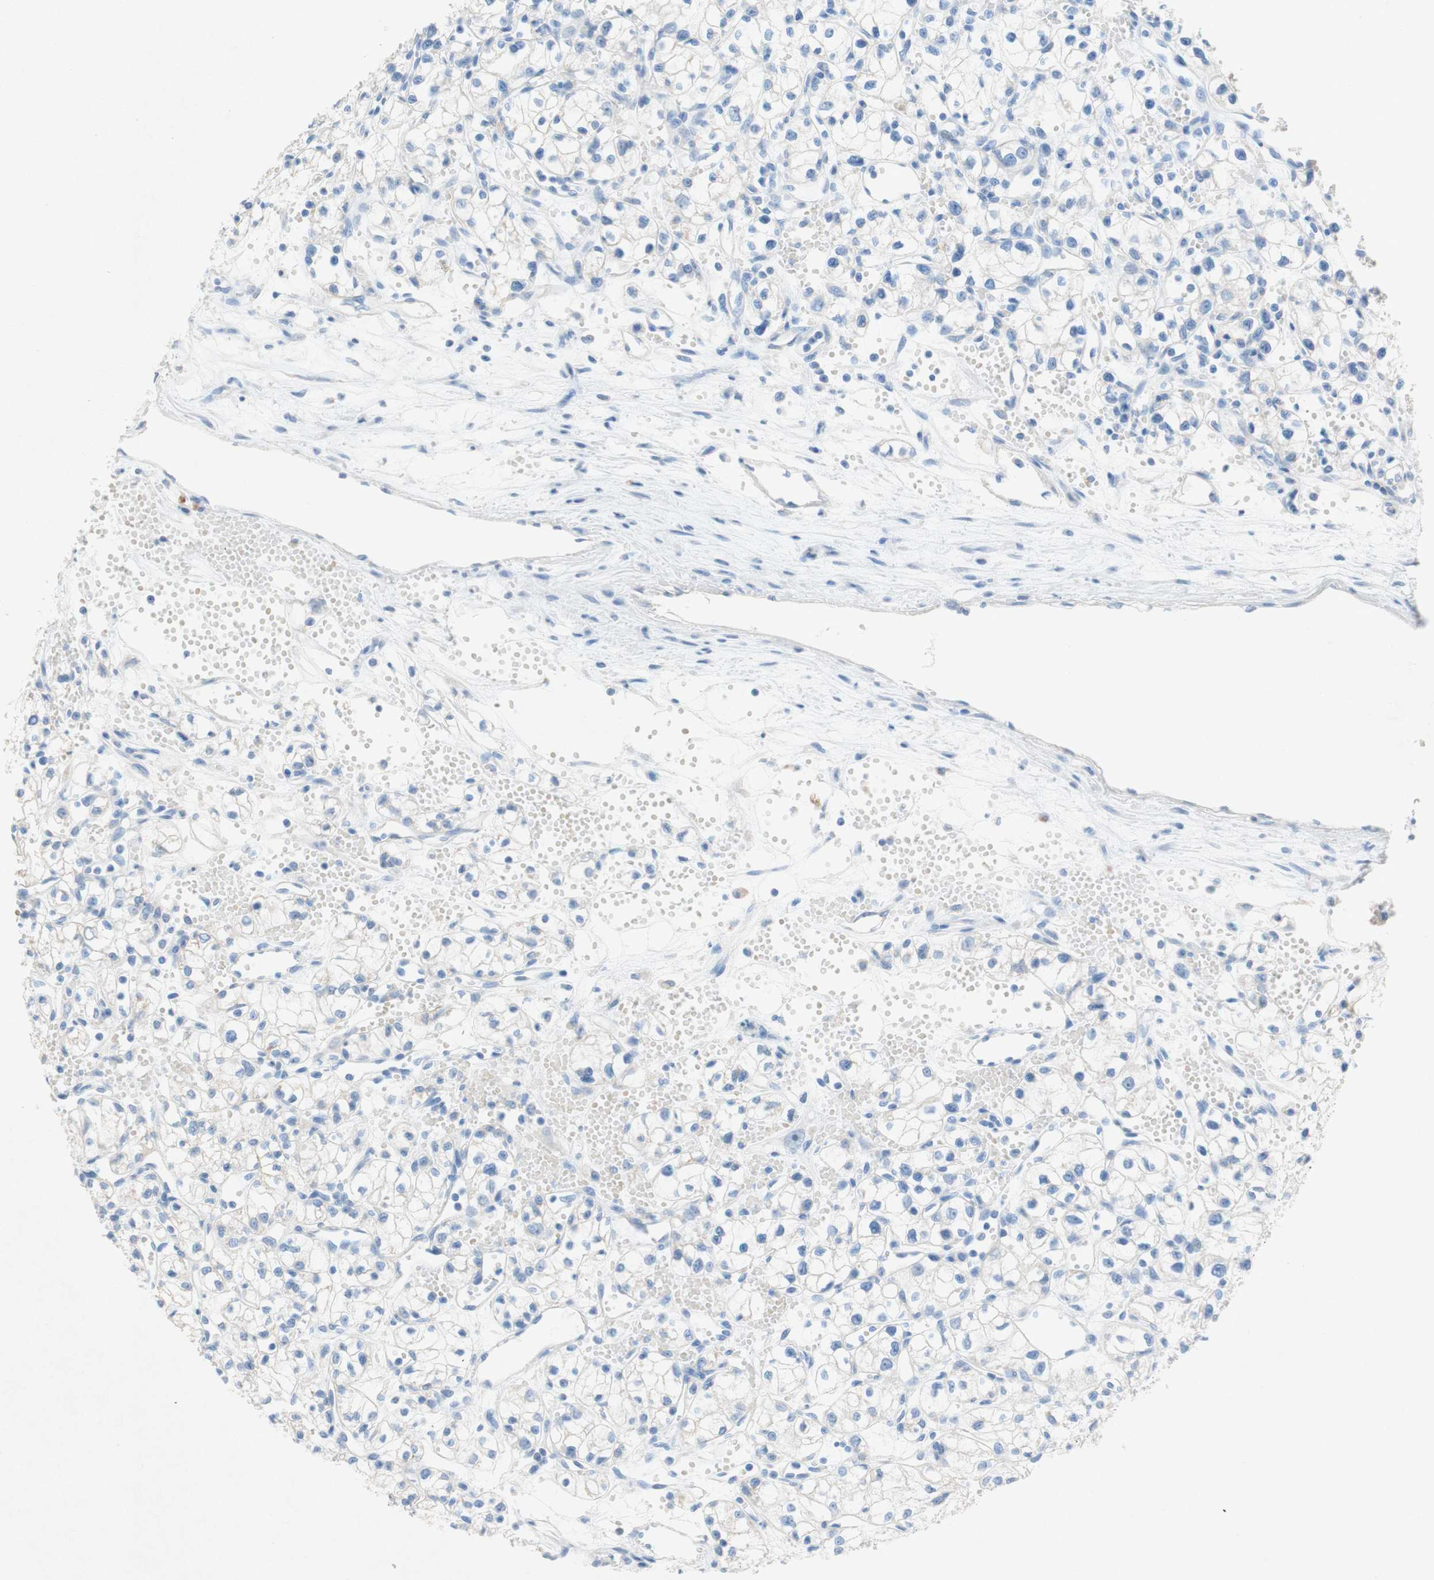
{"staining": {"intensity": "negative", "quantity": "none", "location": "none"}, "tissue": "renal cancer", "cell_type": "Tumor cells", "image_type": "cancer", "snomed": [{"axis": "morphology", "description": "Normal tissue, NOS"}, {"axis": "morphology", "description": "Adenocarcinoma, NOS"}, {"axis": "topography", "description": "Kidney"}], "caption": "Immunohistochemistry of renal adenocarcinoma reveals no positivity in tumor cells.", "gene": "POLR2J3", "patient": {"sex": "male", "age": 59}}